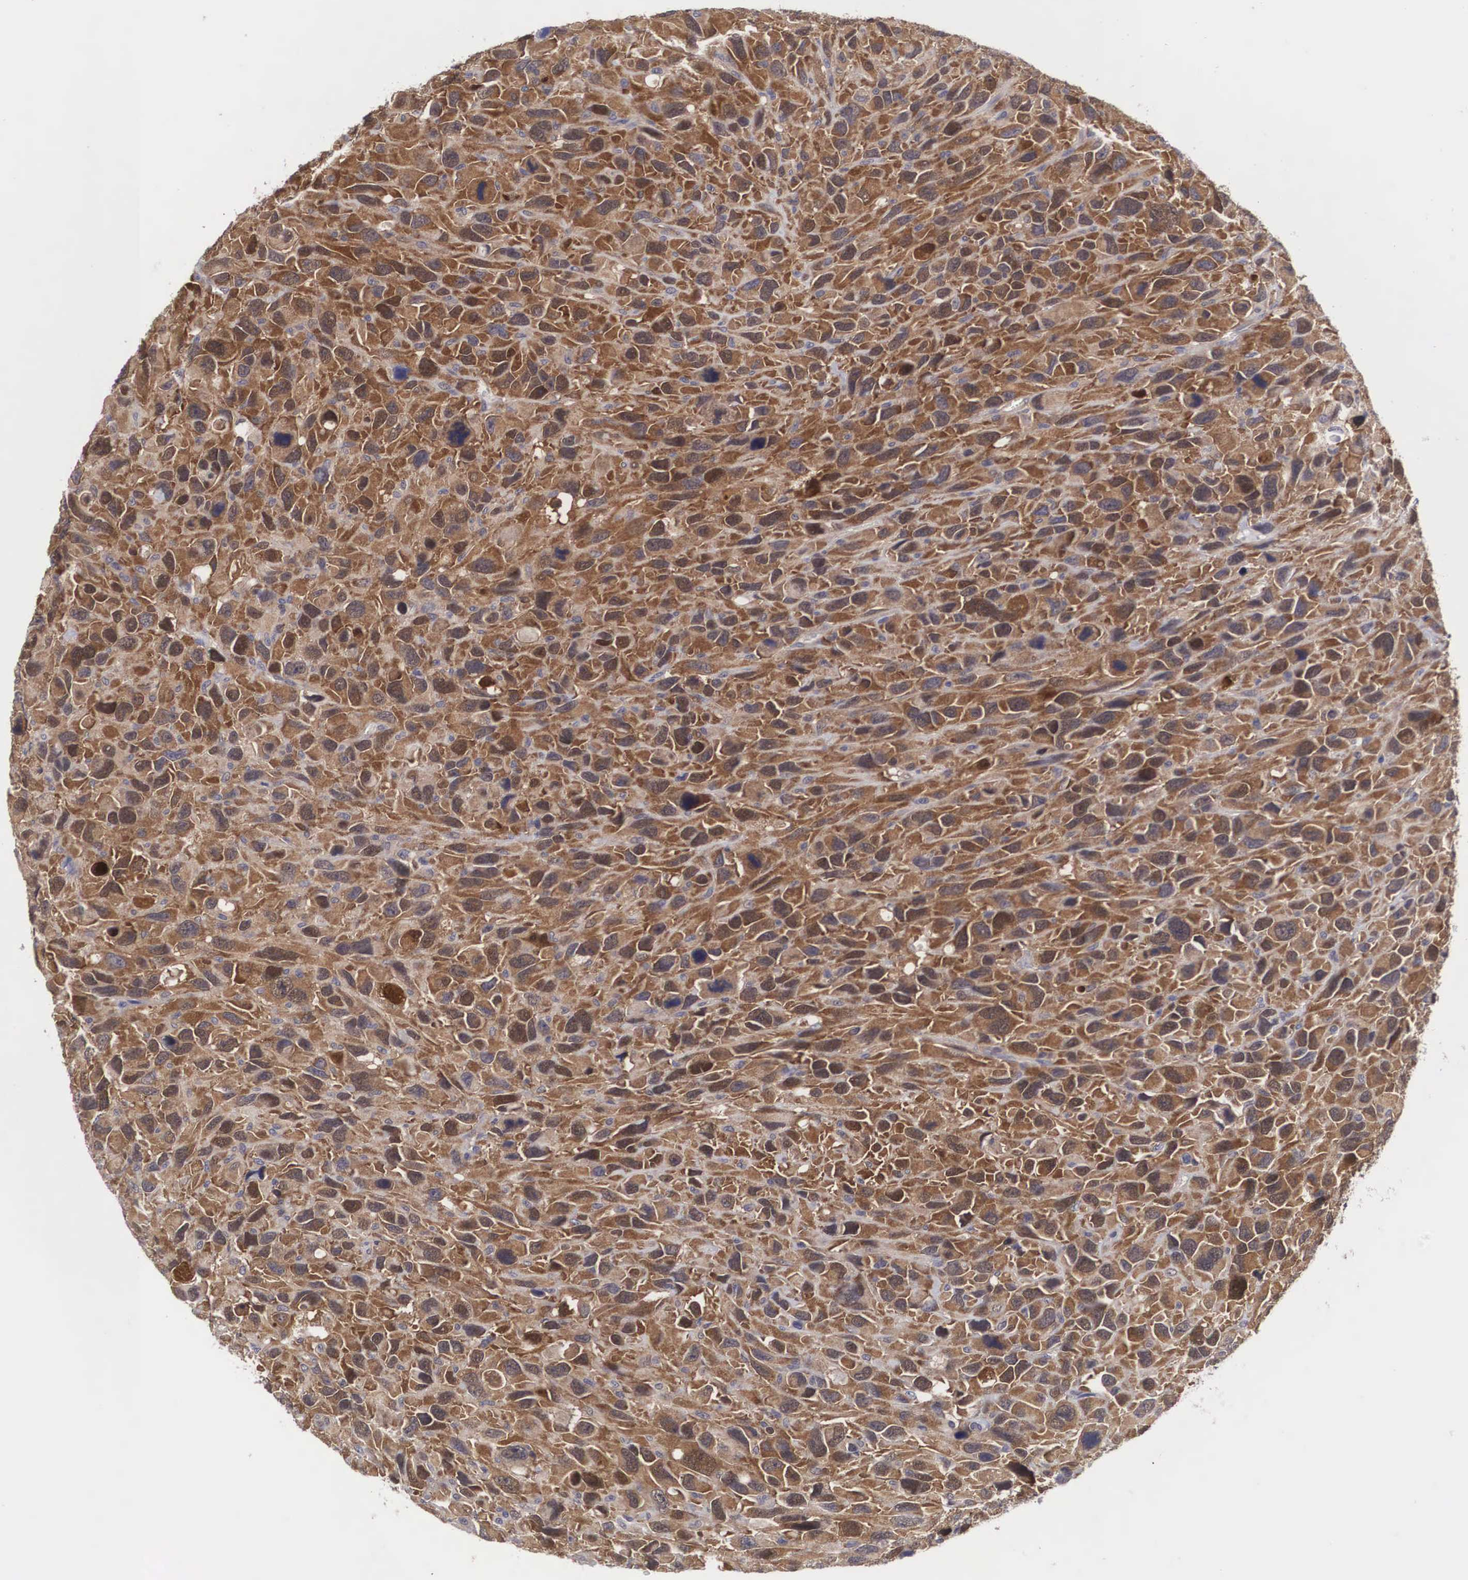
{"staining": {"intensity": "strong", "quantity": ">75%", "location": "cytoplasmic/membranous,nuclear"}, "tissue": "renal cancer", "cell_type": "Tumor cells", "image_type": "cancer", "snomed": [{"axis": "morphology", "description": "Adenocarcinoma, NOS"}, {"axis": "topography", "description": "Kidney"}], "caption": "DAB (3,3'-diaminobenzidine) immunohistochemical staining of renal cancer (adenocarcinoma) reveals strong cytoplasmic/membranous and nuclear protein staining in about >75% of tumor cells. (brown staining indicates protein expression, while blue staining denotes nuclei).", "gene": "ADSL", "patient": {"sex": "male", "age": 79}}